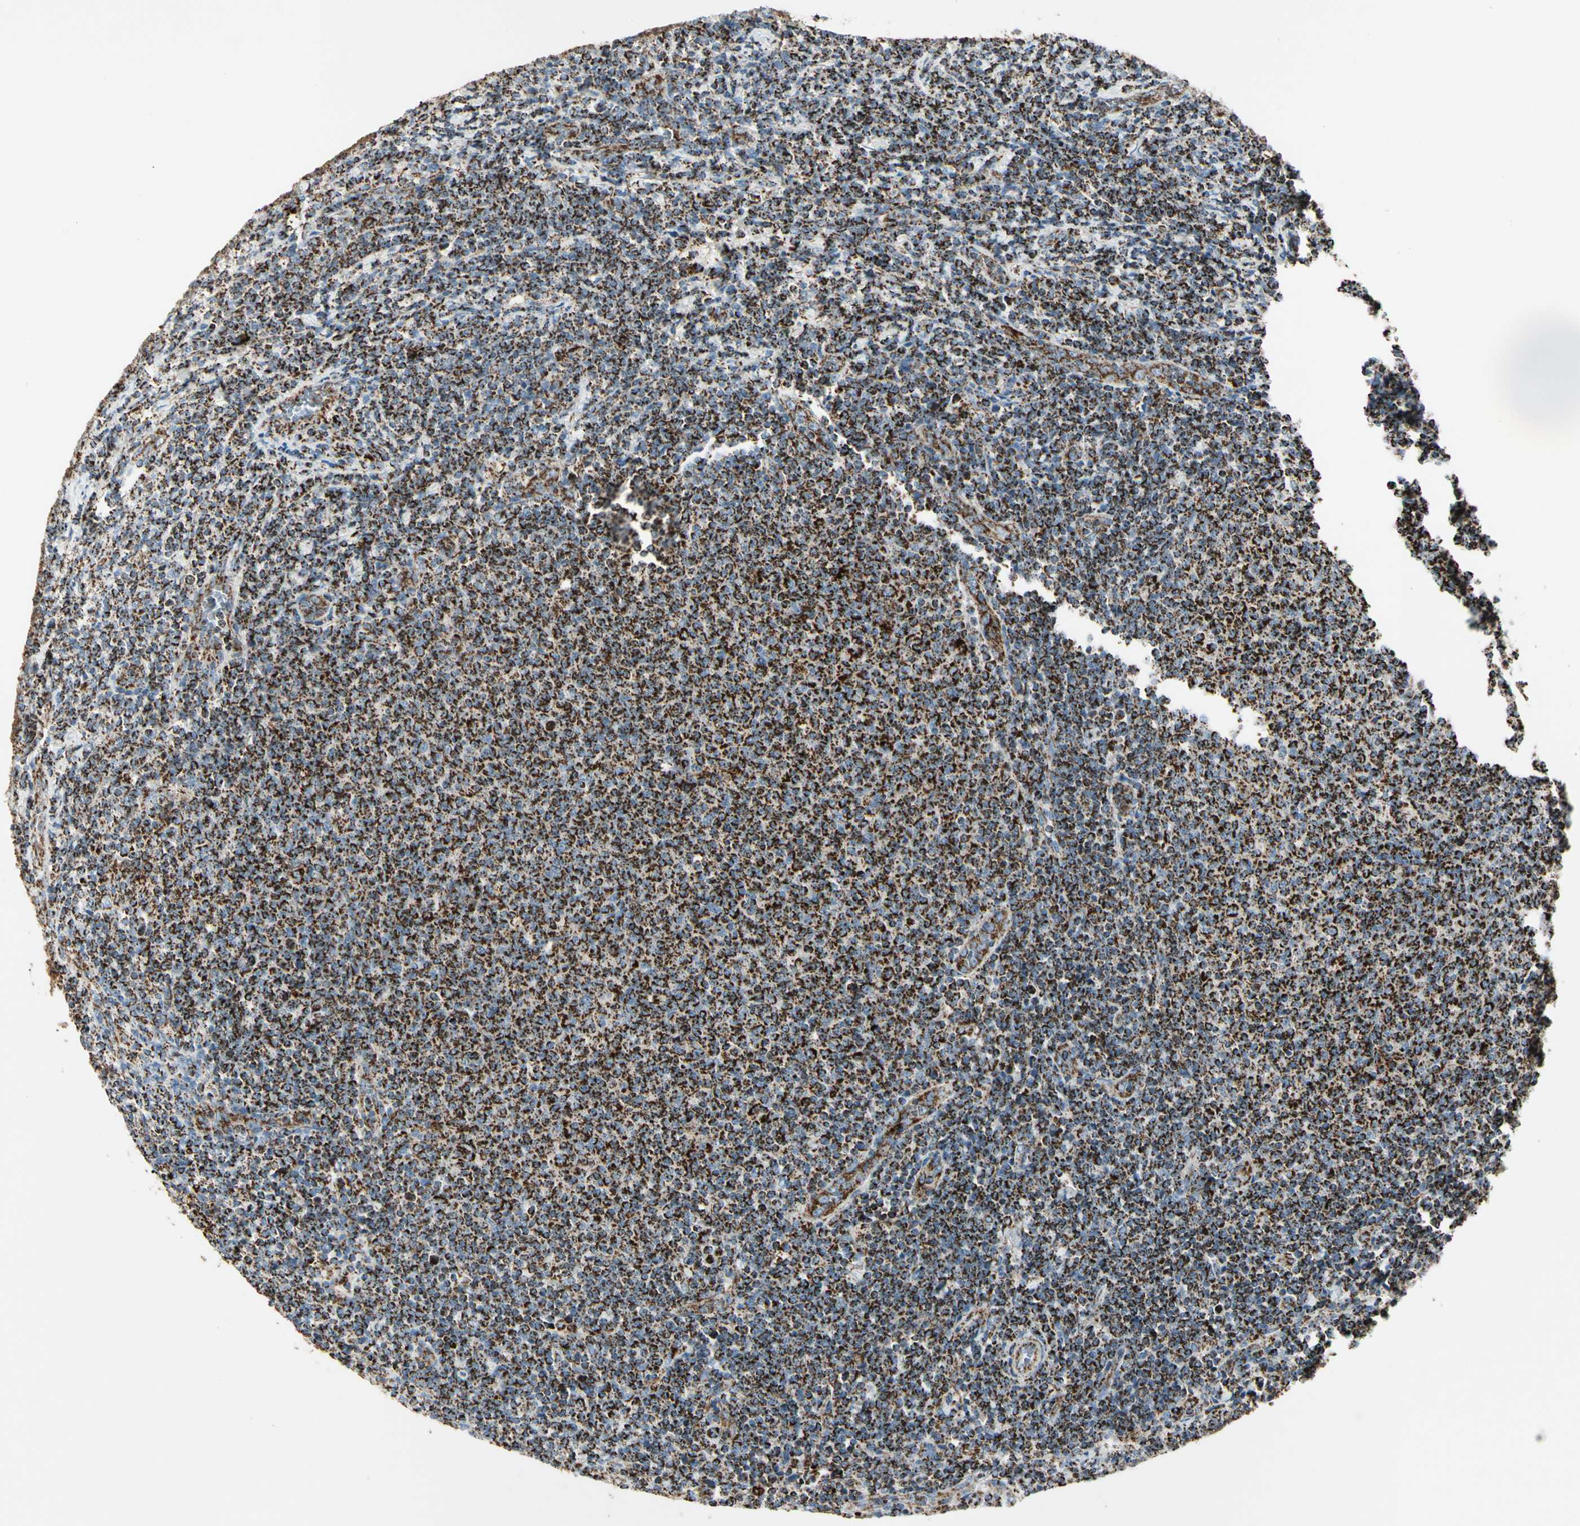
{"staining": {"intensity": "strong", "quantity": ">75%", "location": "cytoplasmic/membranous"}, "tissue": "lymphoma", "cell_type": "Tumor cells", "image_type": "cancer", "snomed": [{"axis": "morphology", "description": "Malignant lymphoma, non-Hodgkin's type, Low grade"}, {"axis": "topography", "description": "Lymph node"}], "caption": "Protein staining of lymphoma tissue displays strong cytoplasmic/membranous staining in approximately >75% of tumor cells.", "gene": "ME2", "patient": {"sex": "male", "age": 66}}